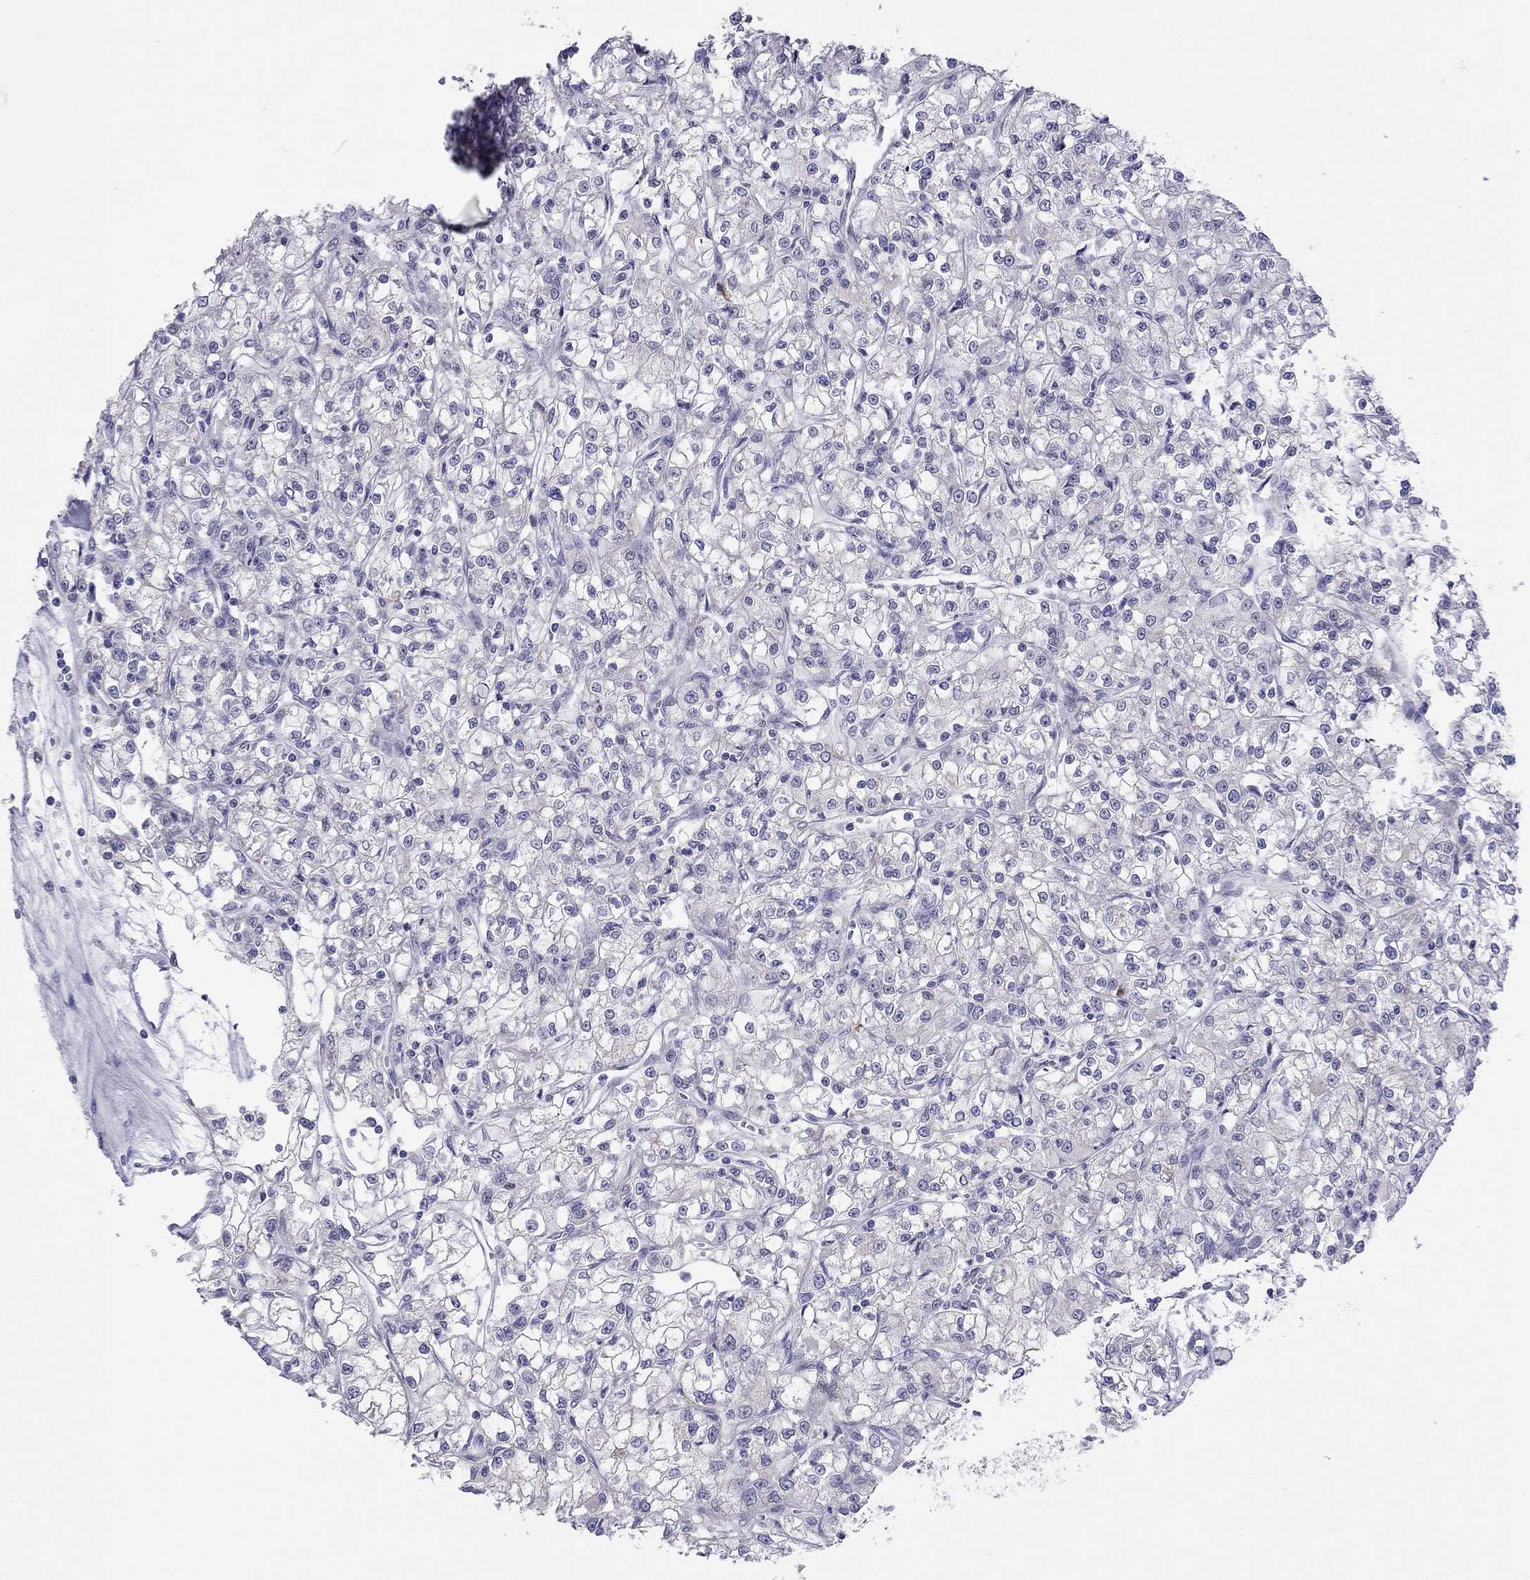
{"staining": {"intensity": "negative", "quantity": "none", "location": "none"}, "tissue": "renal cancer", "cell_type": "Tumor cells", "image_type": "cancer", "snomed": [{"axis": "morphology", "description": "Adenocarcinoma, NOS"}, {"axis": "topography", "description": "Kidney"}], "caption": "This is a histopathology image of immunohistochemistry (IHC) staining of adenocarcinoma (renal), which shows no staining in tumor cells.", "gene": "SLAMF1", "patient": {"sex": "female", "age": 59}}